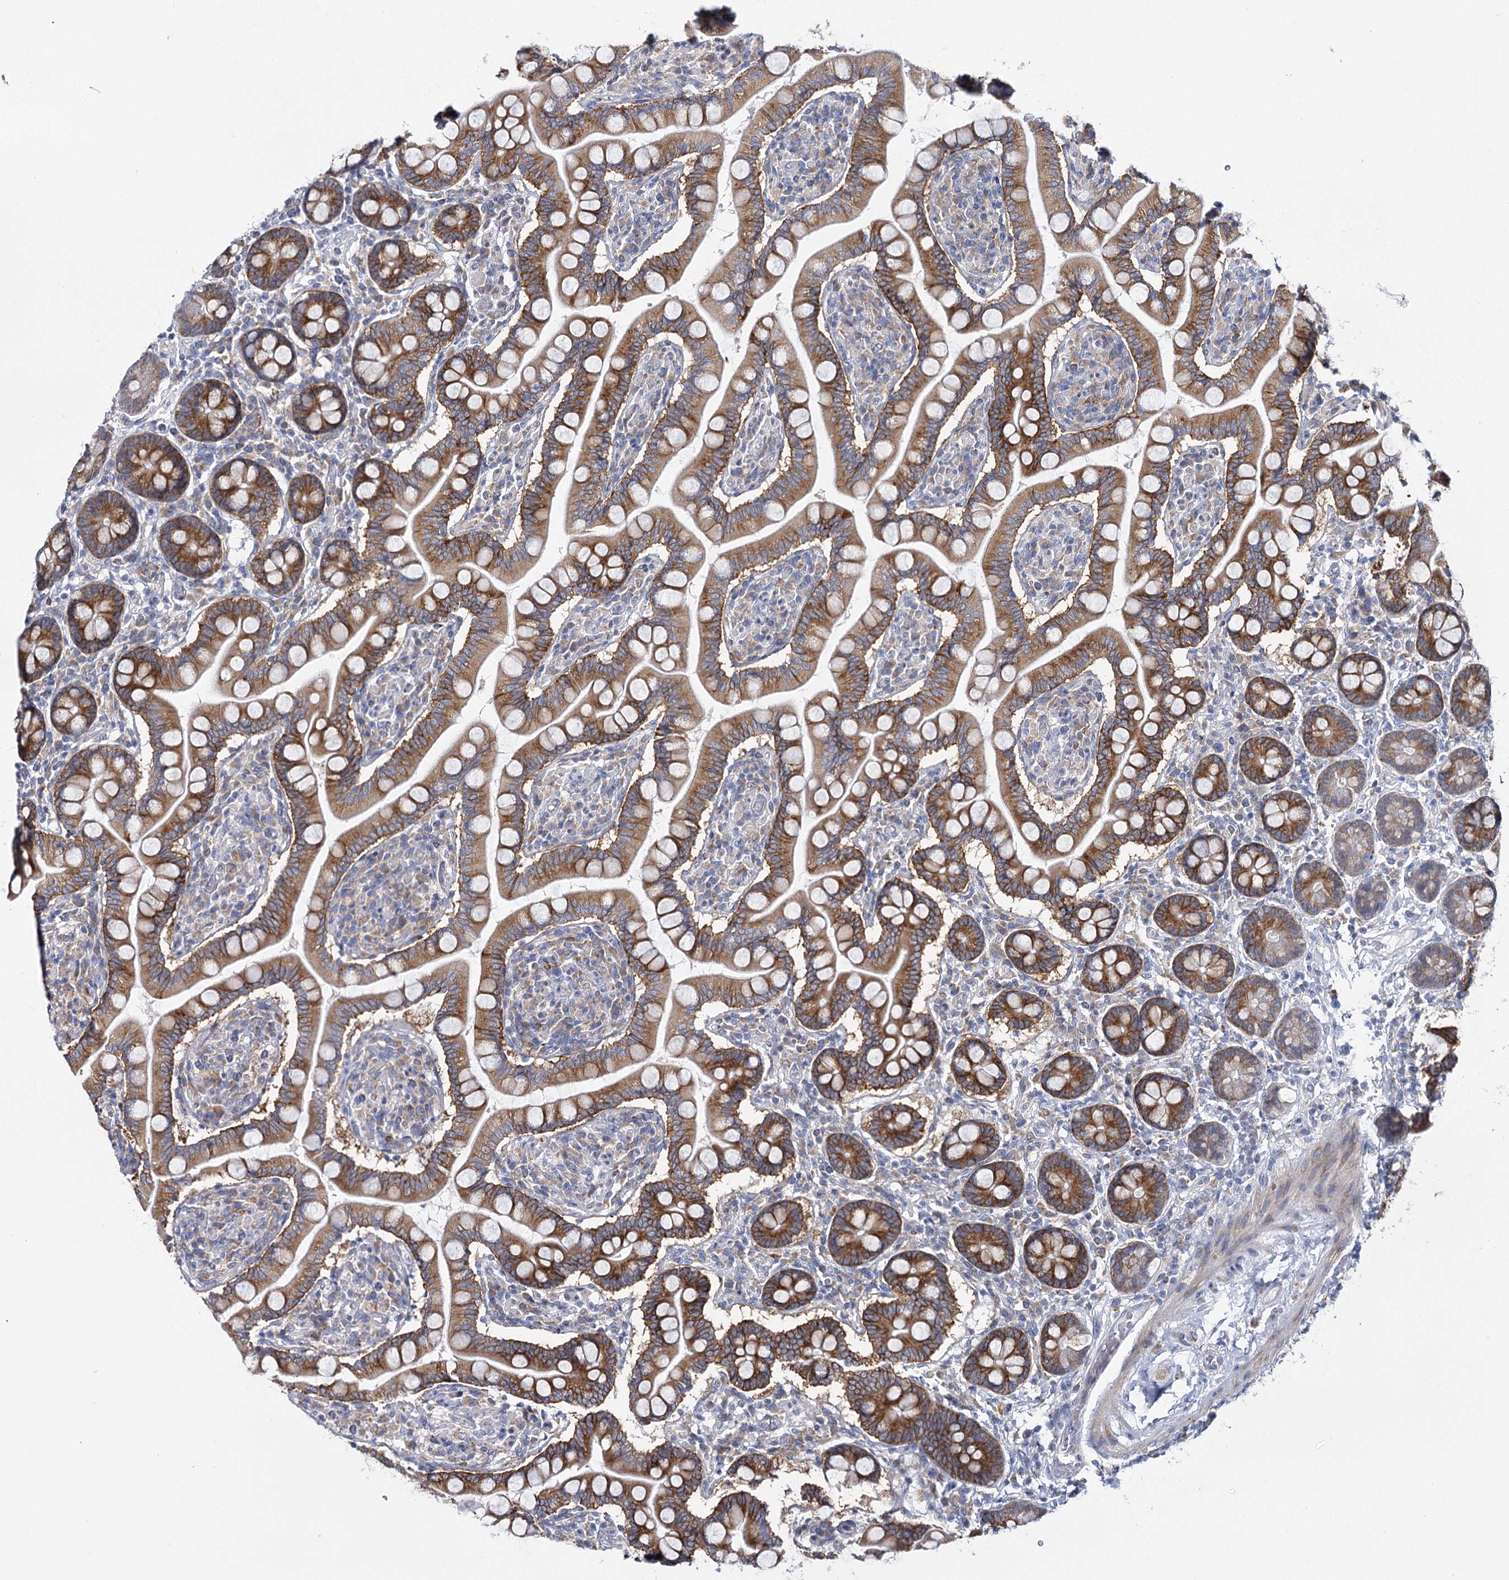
{"staining": {"intensity": "strong", "quantity": "25%-75%", "location": "cytoplasmic/membranous"}, "tissue": "small intestine", "cell_type": "Glandular cells", "image_type": "normal", "snomed": [{"axis": "morphology", "description": "Normal tissue, NOS"}, {"axis": "topography", "description": "Small intestine"}], "caption": "High-power microscopy captured an IHC image of normal small intestine, revealing strong cytoplasmic/membranous staining in about 25%-75% of glandular cells. Using DAB (brown) and hematoxylin (blue) stains, captured at high magnification using brightfield microscopy.", "gene": "THUMPD3", "patient": {"sex": "female", "age": 64}}